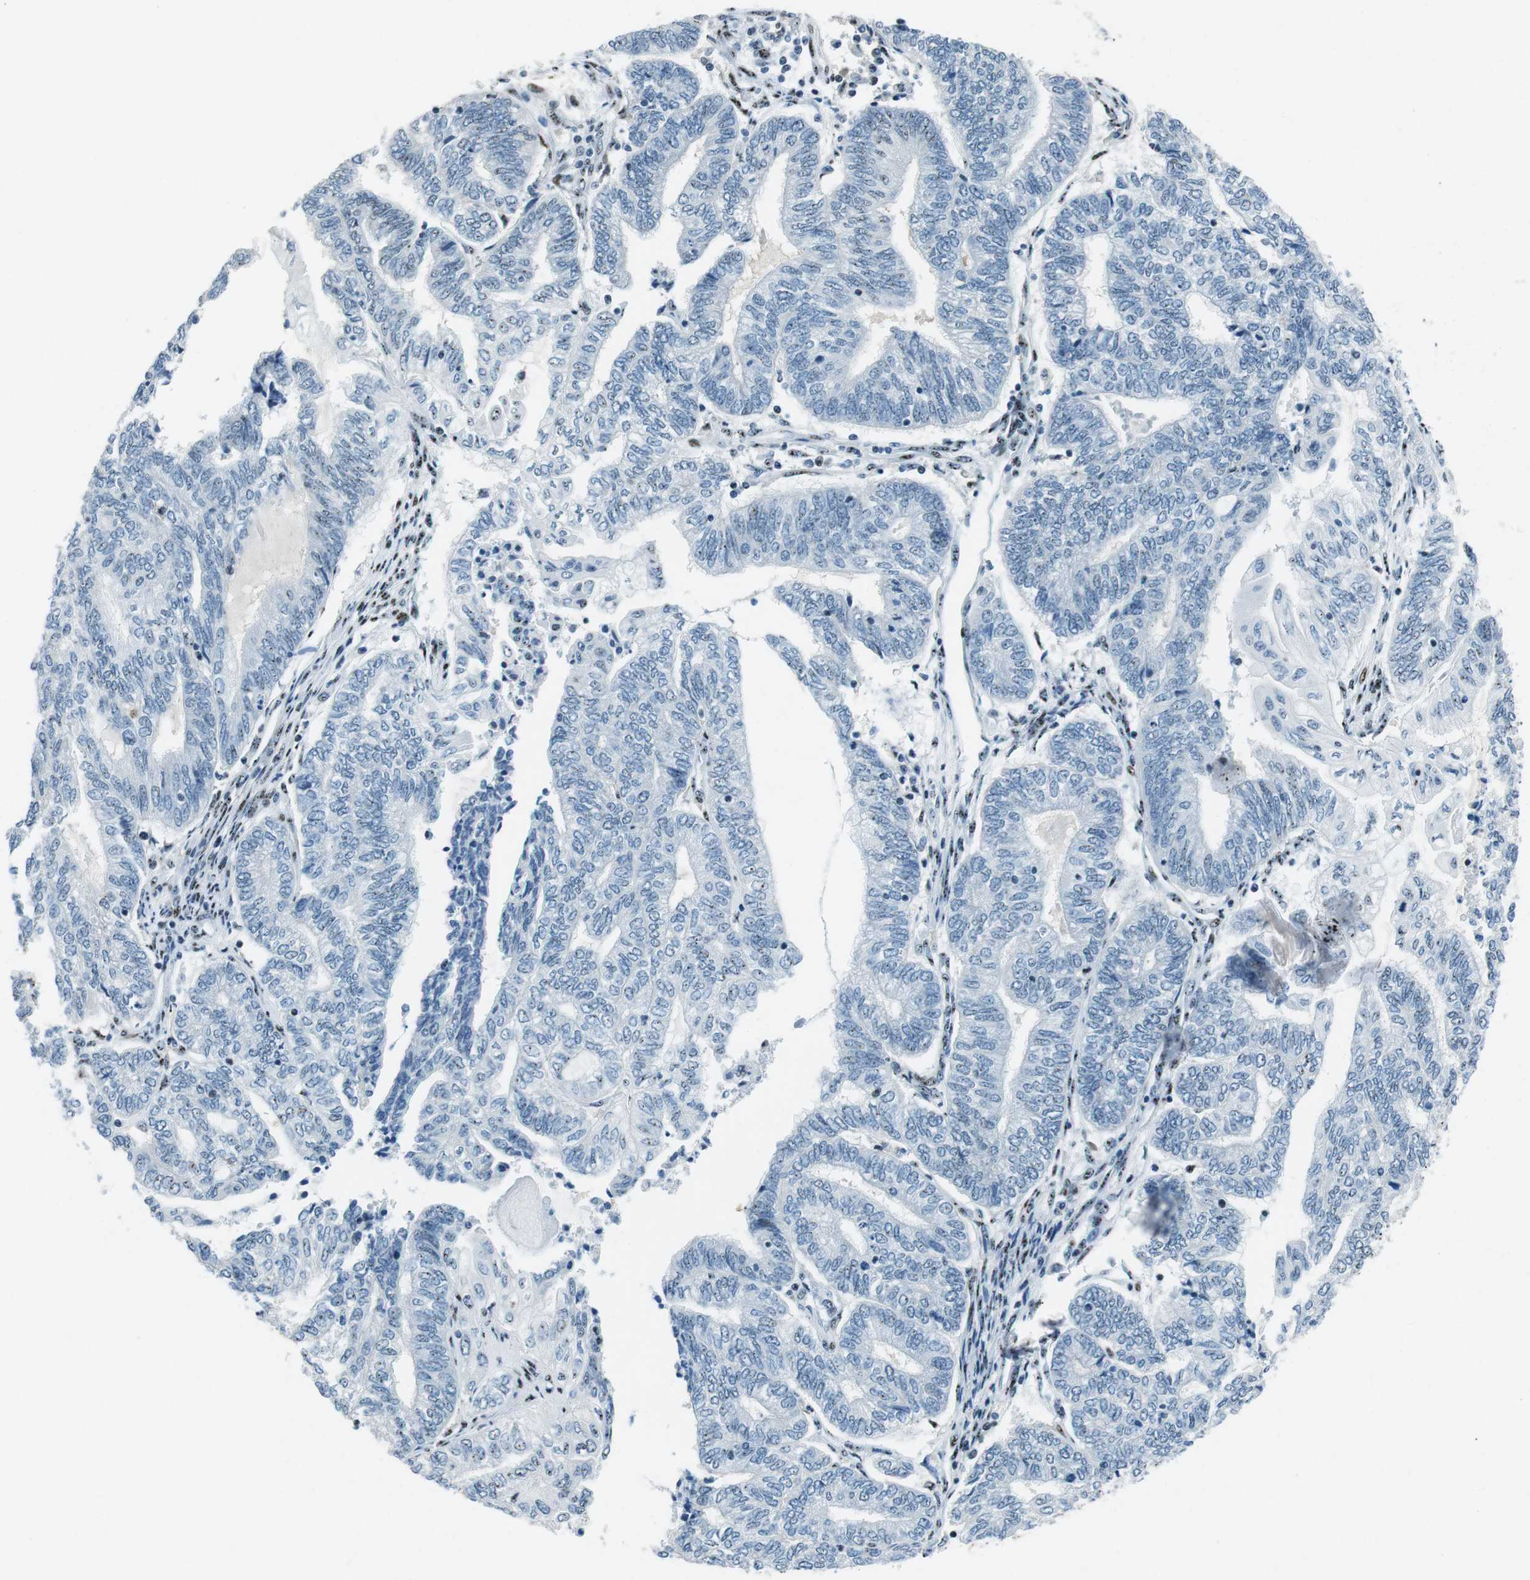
{"staining": {"intensity": "negative", "quantity": "none", "location": "none"}, "tissue": "endometrial cancer", "cell_type": "Tumor cells", "image_type": "cancer", "snomed": [{"axis": "morphology", "description": "Adenocarcinoma, NOS"}, {"axis": "topography", "description": "Uterus"}, {"axis": "topography", "description": "Endometrium"}], "caption": "Protein analysis of endometrial adenocarcinoma reveals no significant expression in tumor cells.", "gene": "PML", "patient": {"sex": "female", "age": 70}}